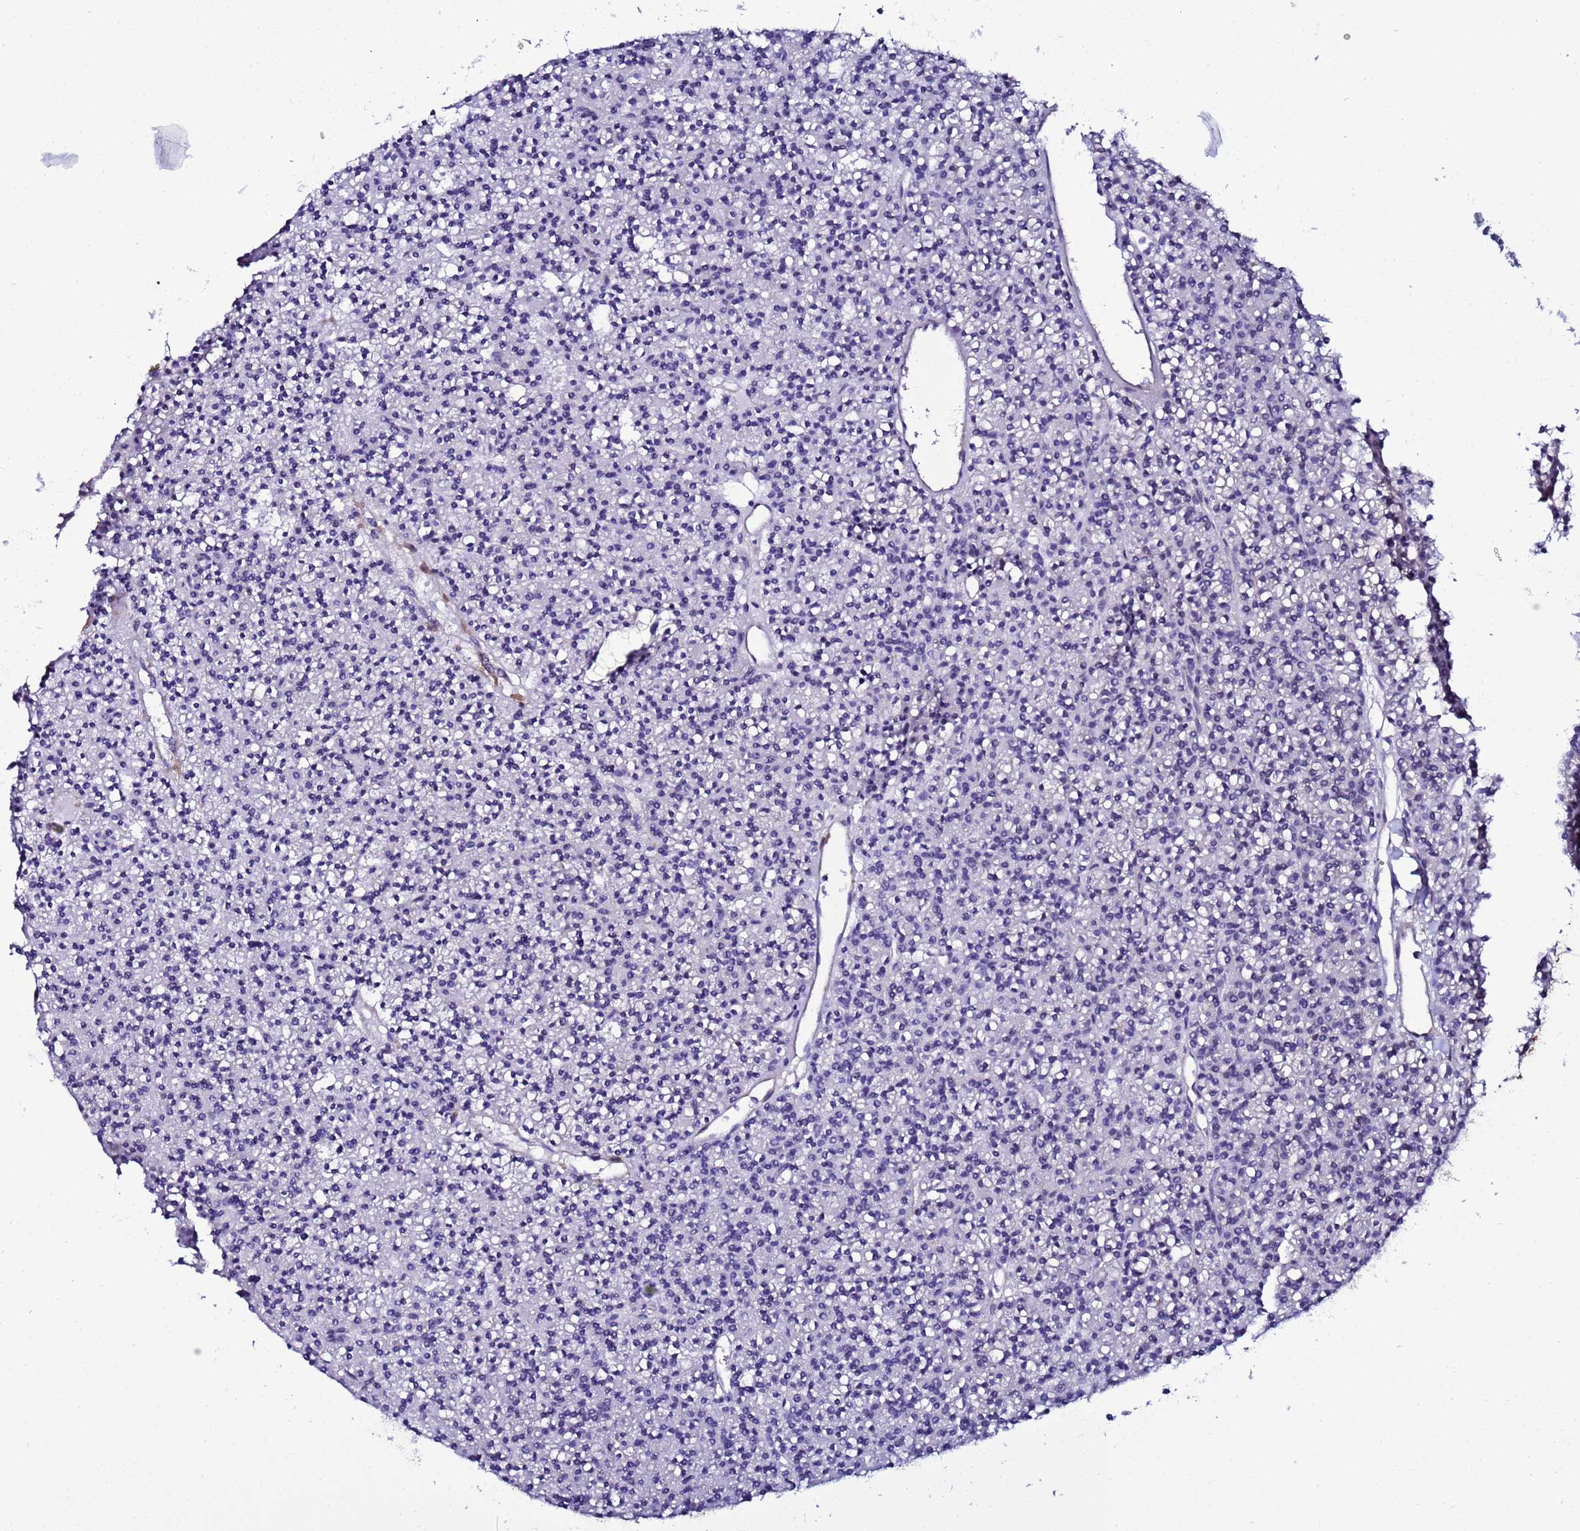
{"staining": {"intensity": "negative", "quantity": "none", "location": "none"}, "tissue": "parathyroid gland", "cell_type": "Glandular cells", "image_type": "normal", "snomed": [{"axis": "morphology", "description": "Normal tissue, NOS"}, {"axis": "topography", "description": "Parathyroid gland"}], "caption": "A high-resolution photomicrograph shows IHC staining of unremarkable parathyroid gland, which shows no significant positivity in glandular cells.", "gene": "JRKL", "patient": {"sex": "female", "age": 45}}